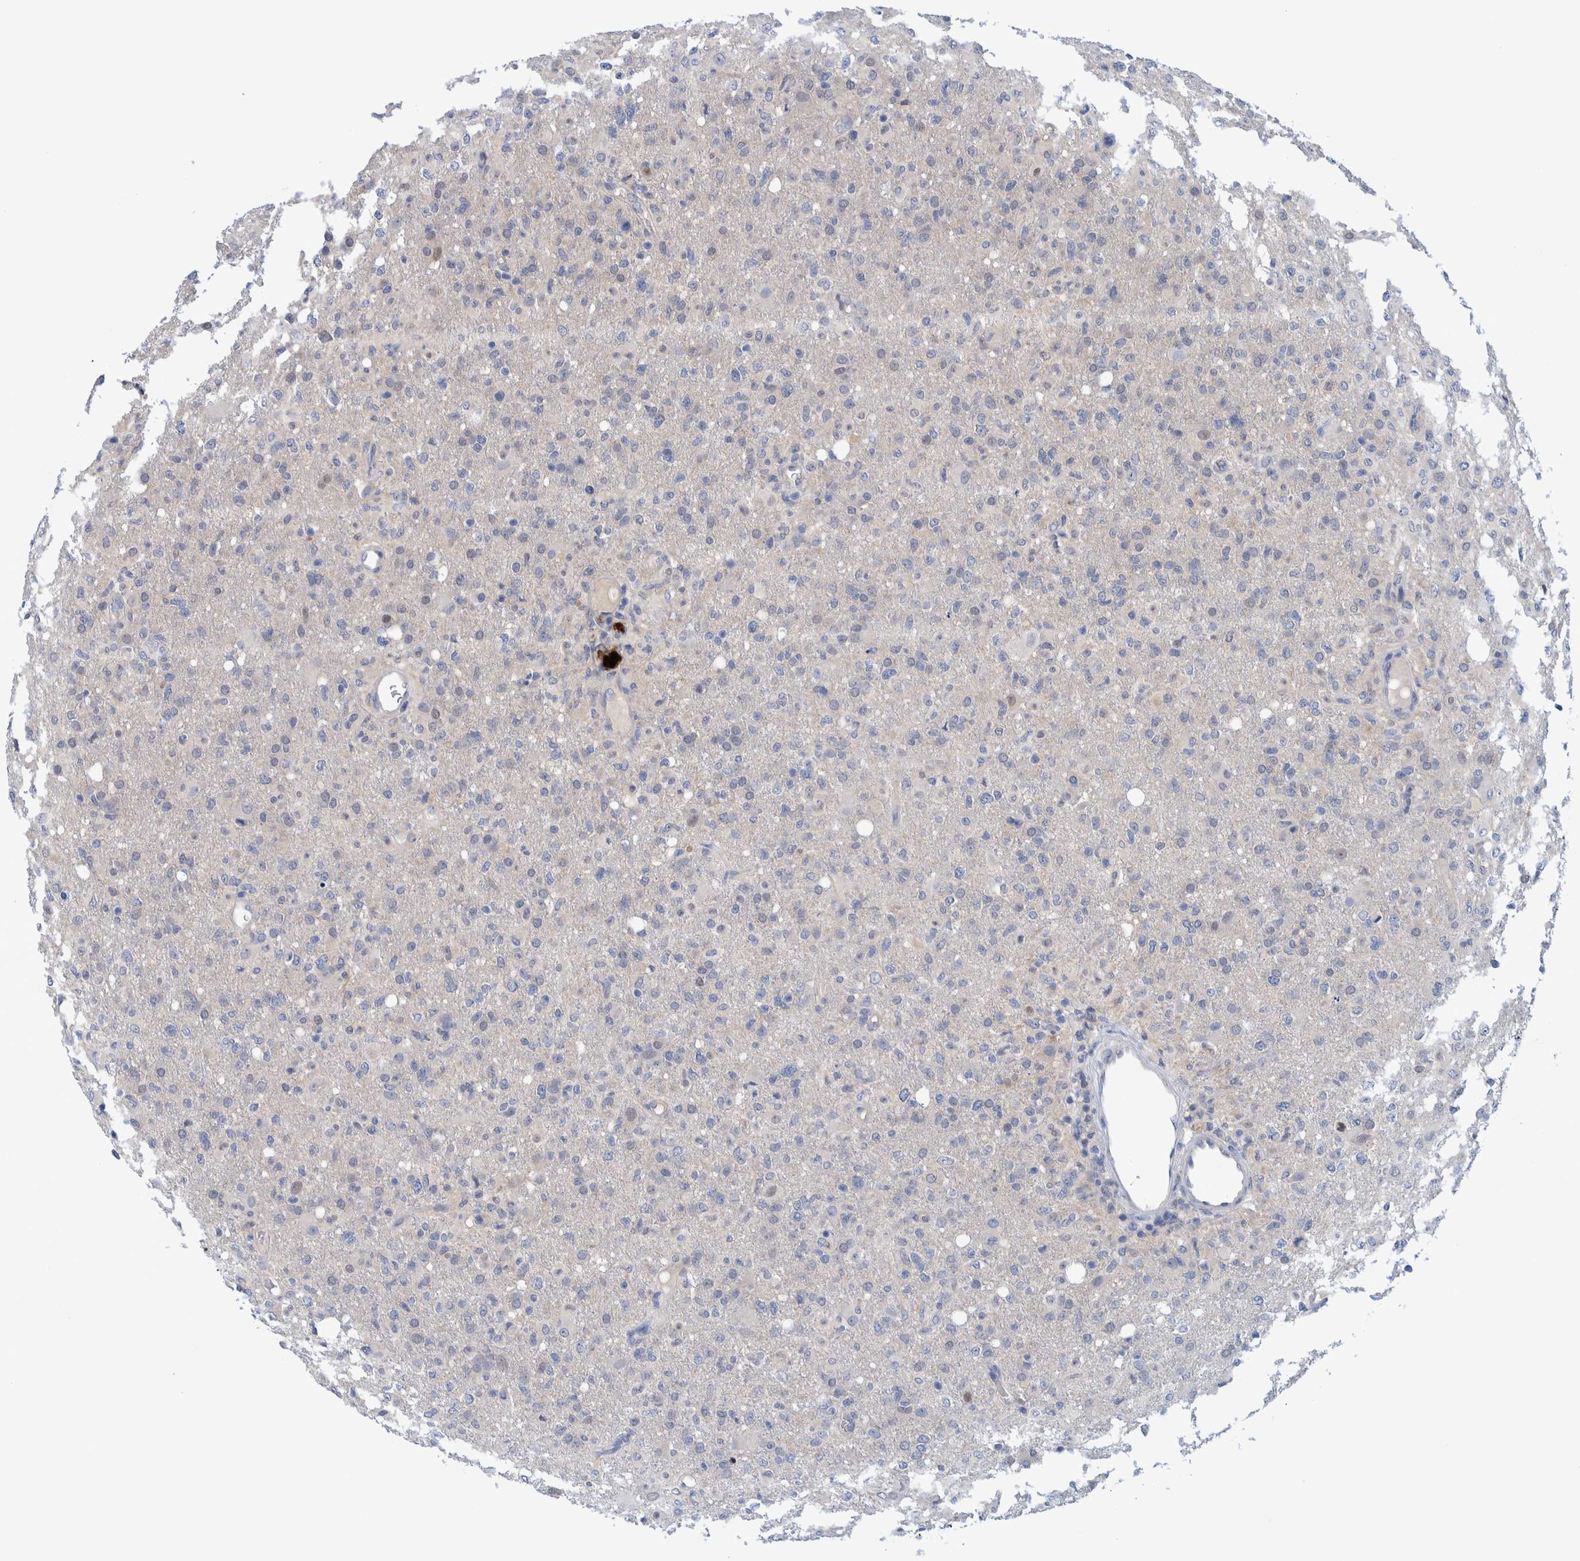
{"staining": {"intensity": "negative", "quantity": "none", "location": "none"}, "tissue": "glioma", "cell_type": "Tumor cells", "image_type": "cancer", "snomed": [{"axis": "morphology", "description": "Glioma, malignant, High grade"}, {"axis": "topography", "description": "Brain"}], "caption": "This is an immunohistochemistry image of human high-grade glioma (malignant). There is no expression in tumor cells.", "gene": "PFAS", "patient": {"sex": "female", "age": 57}}